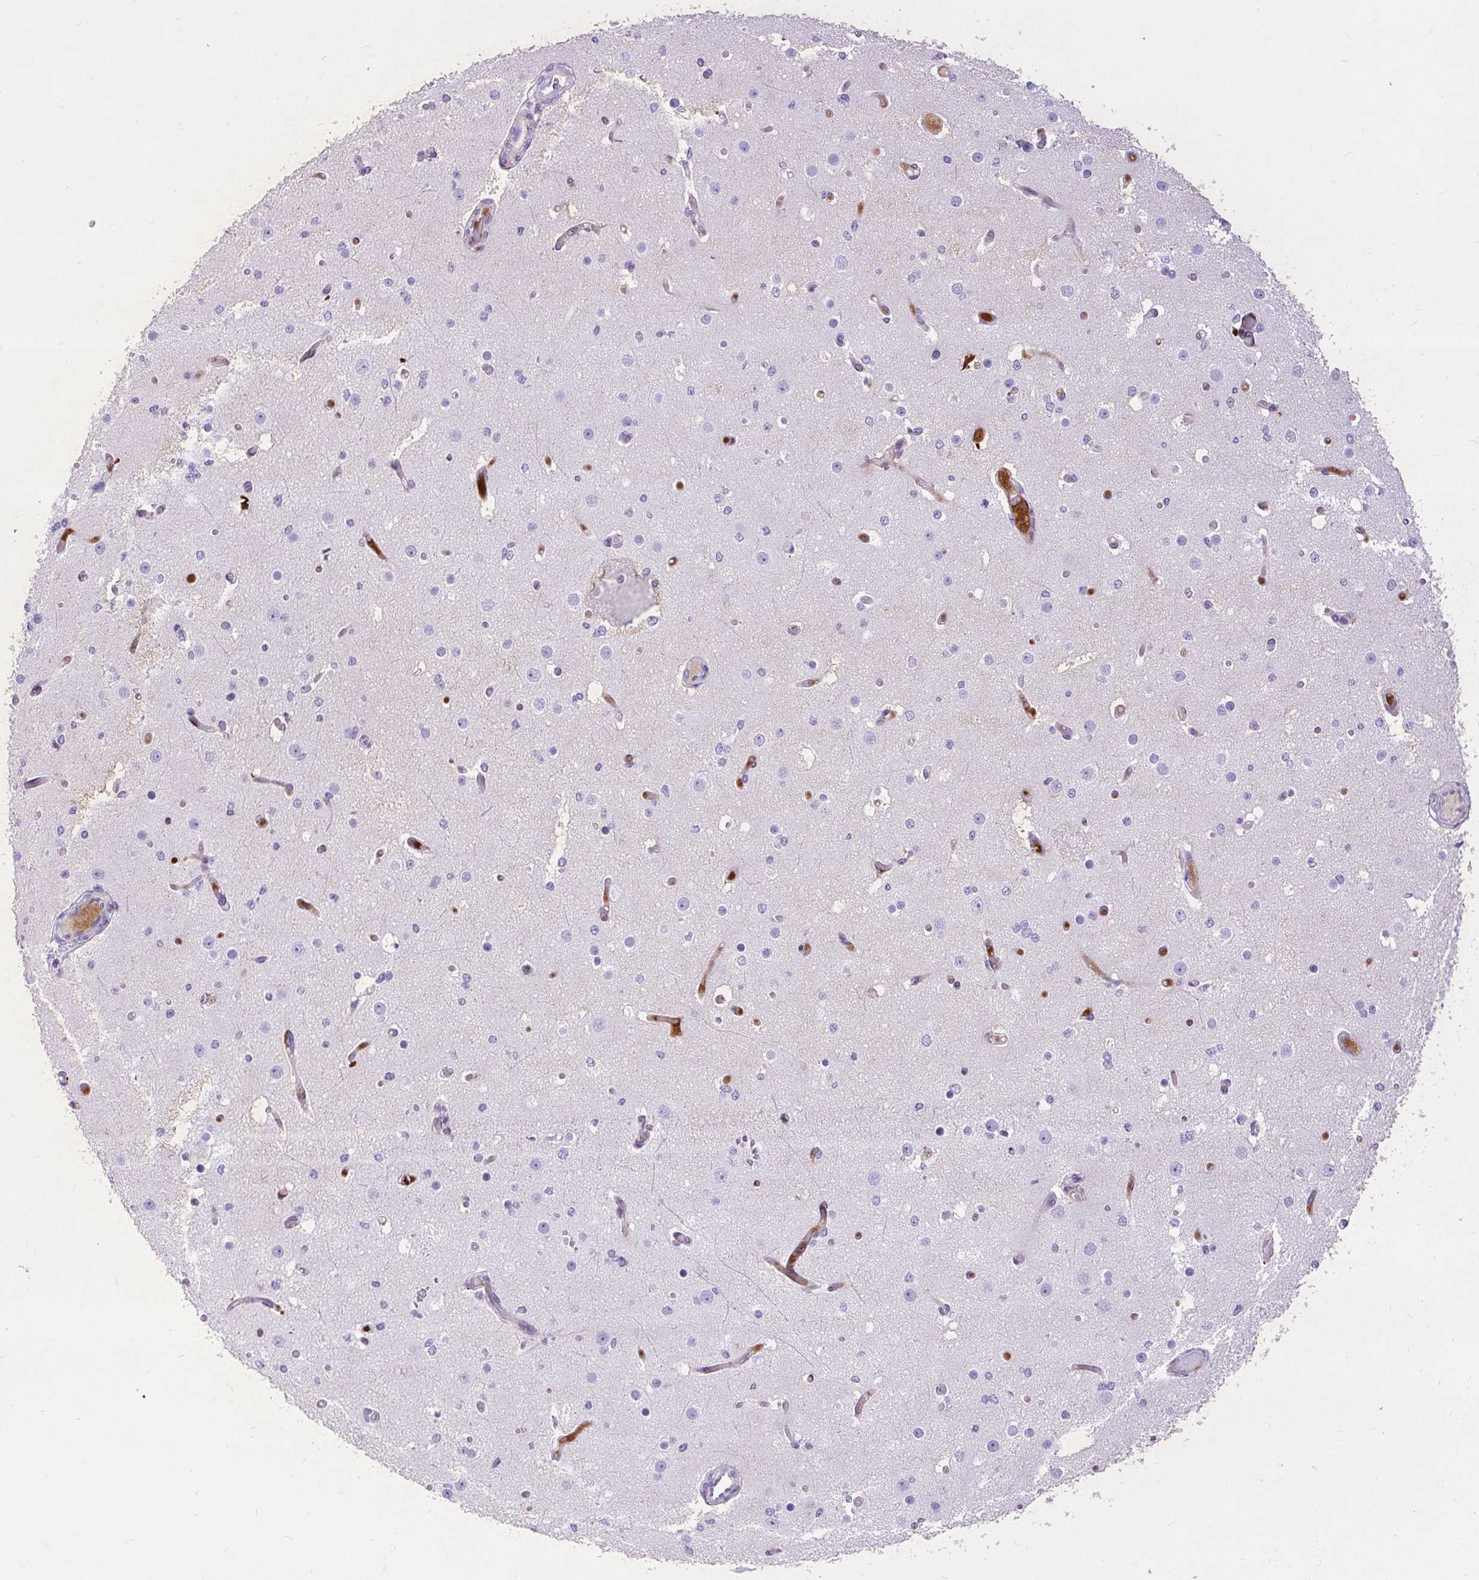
{"staining": {"intensity": "negative", "quantity": "none", "location": "none"}, "tissue": "cerebral cortex", "cell_type": "Endothelial cells", "image_type": "normal", "snomed": [{"axis": "morphology", "description": "Normal tissue, NOS"}, {"axis": "morphology", "description": "Inflammation, NOS"}, {"axis": "topography", "description": "Cerebral cortex"}], "caption": "IHC of benign human cerebral cortex reveals no positivity in endothelial cells.", "gene": "SPC24", "patient": {"sex": "male", "age": 6}}